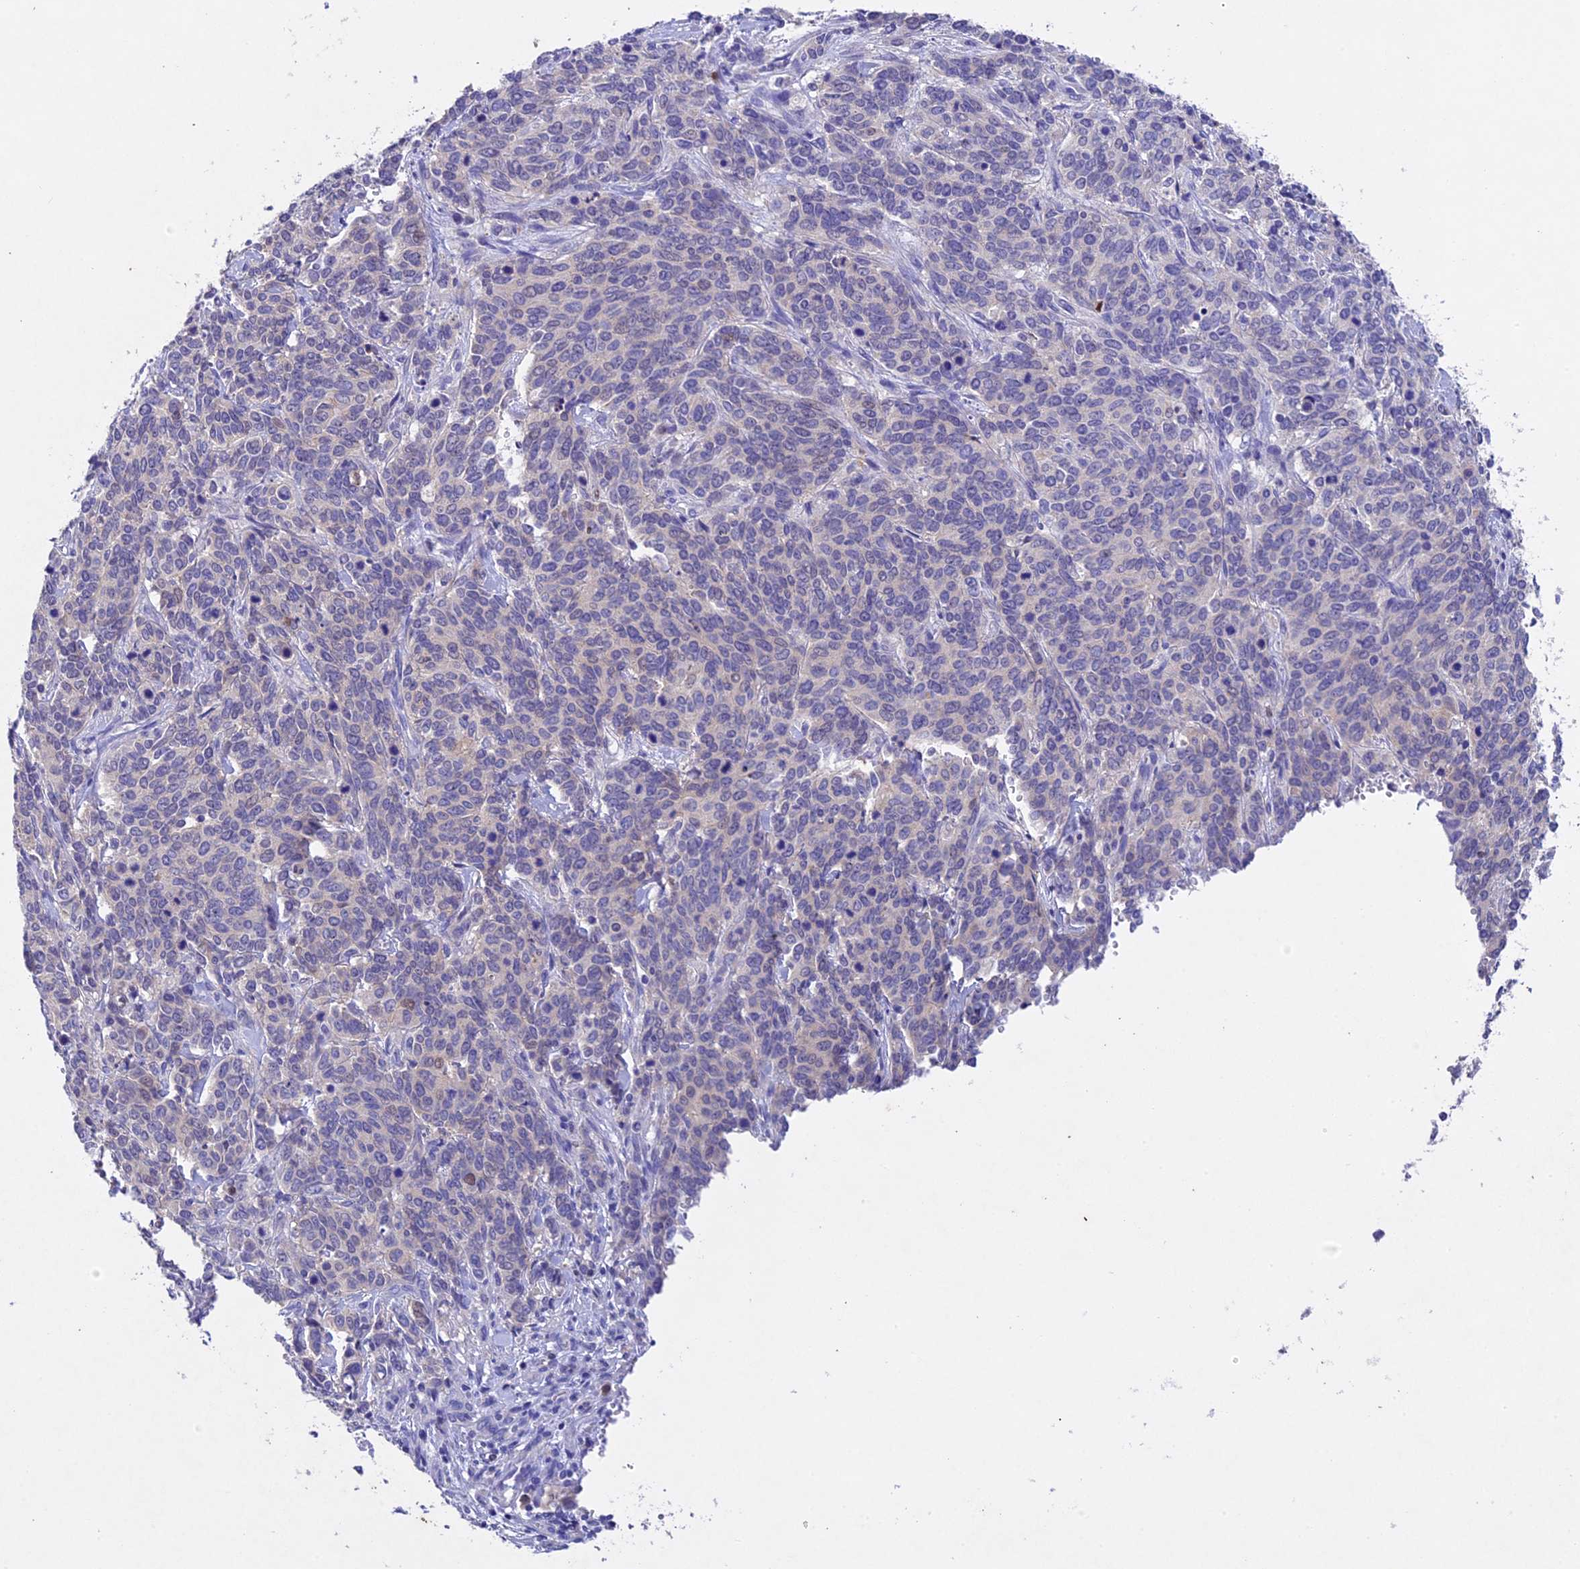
{"staining": {"intensity": "negative", "quantity": "none", "location": "none"}, "tissue": "cervical cancer", "cell_type": "Tumor cells", "image_type": "cancer", "snomed": [{"axis": "morphology", "description": "Squamous cell carcinoma, NOS"}, {"axis": "topography", "description": "Cervix"}], "caption": "Tumor cells are negative for protein expression in human cervical squamous cell carcinoma.", "gene": "TGDS", "patient": {"sex": "female", "age": 60}}